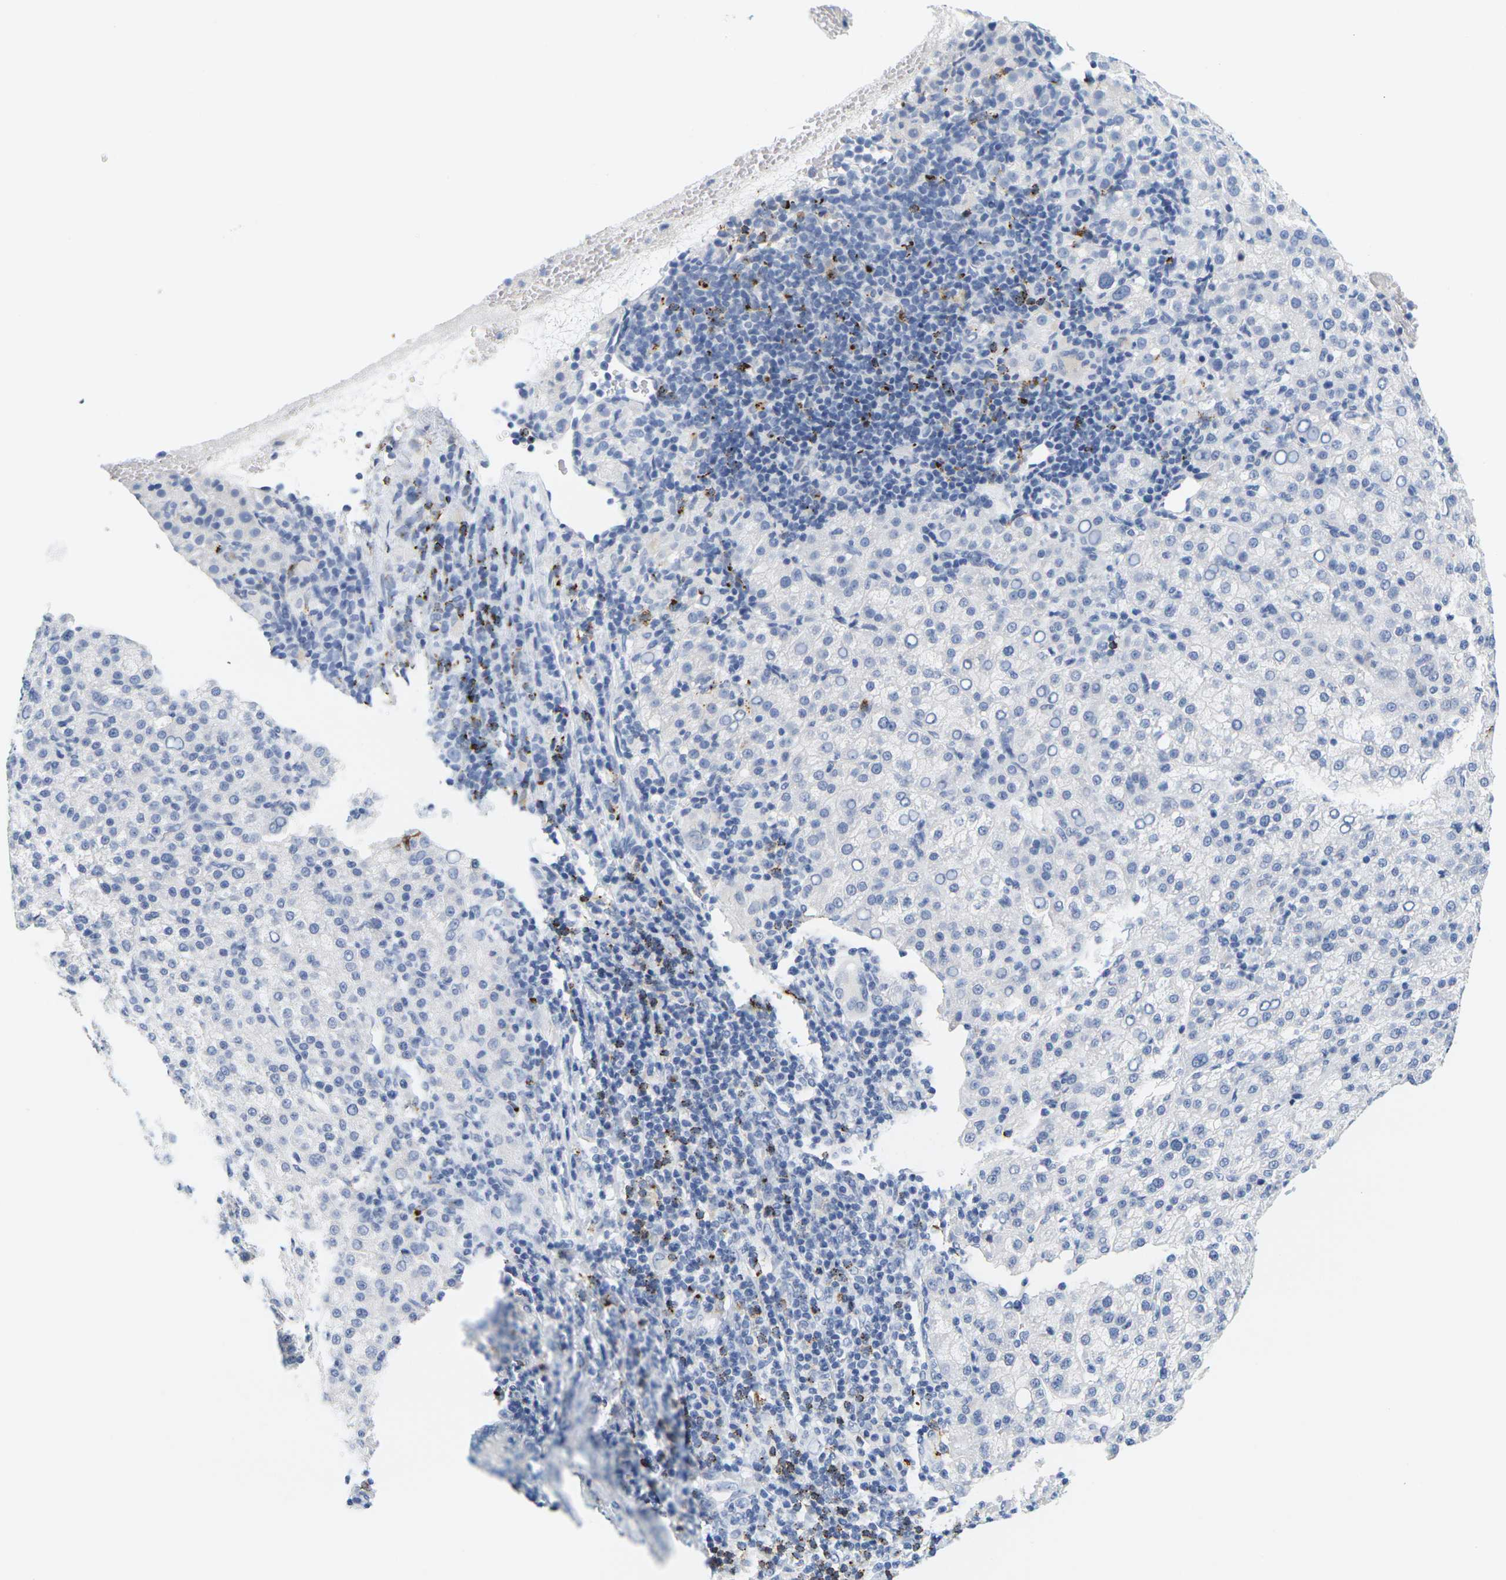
{"staining": {"intensity": "negative", "quantity": "none", "location": "none"}, "tissue": "liver cancer", "cell_type": "Tumor cells", "image_type": "cancer", "snomed": [{"axis": "morphology", "description": "Carcinoma, Hepatocellular, NOS"}, {"axis": "topography", "description": "Liver"}], "caption": "IHC image of neoplastic tissue: human liver cancer (hepatocellular carcinoma) stained with DAB shows no significant protein positivity in tumor cells.", "gene": "HLA-DOB", "patient": {"sex": "female", "age": 58}}